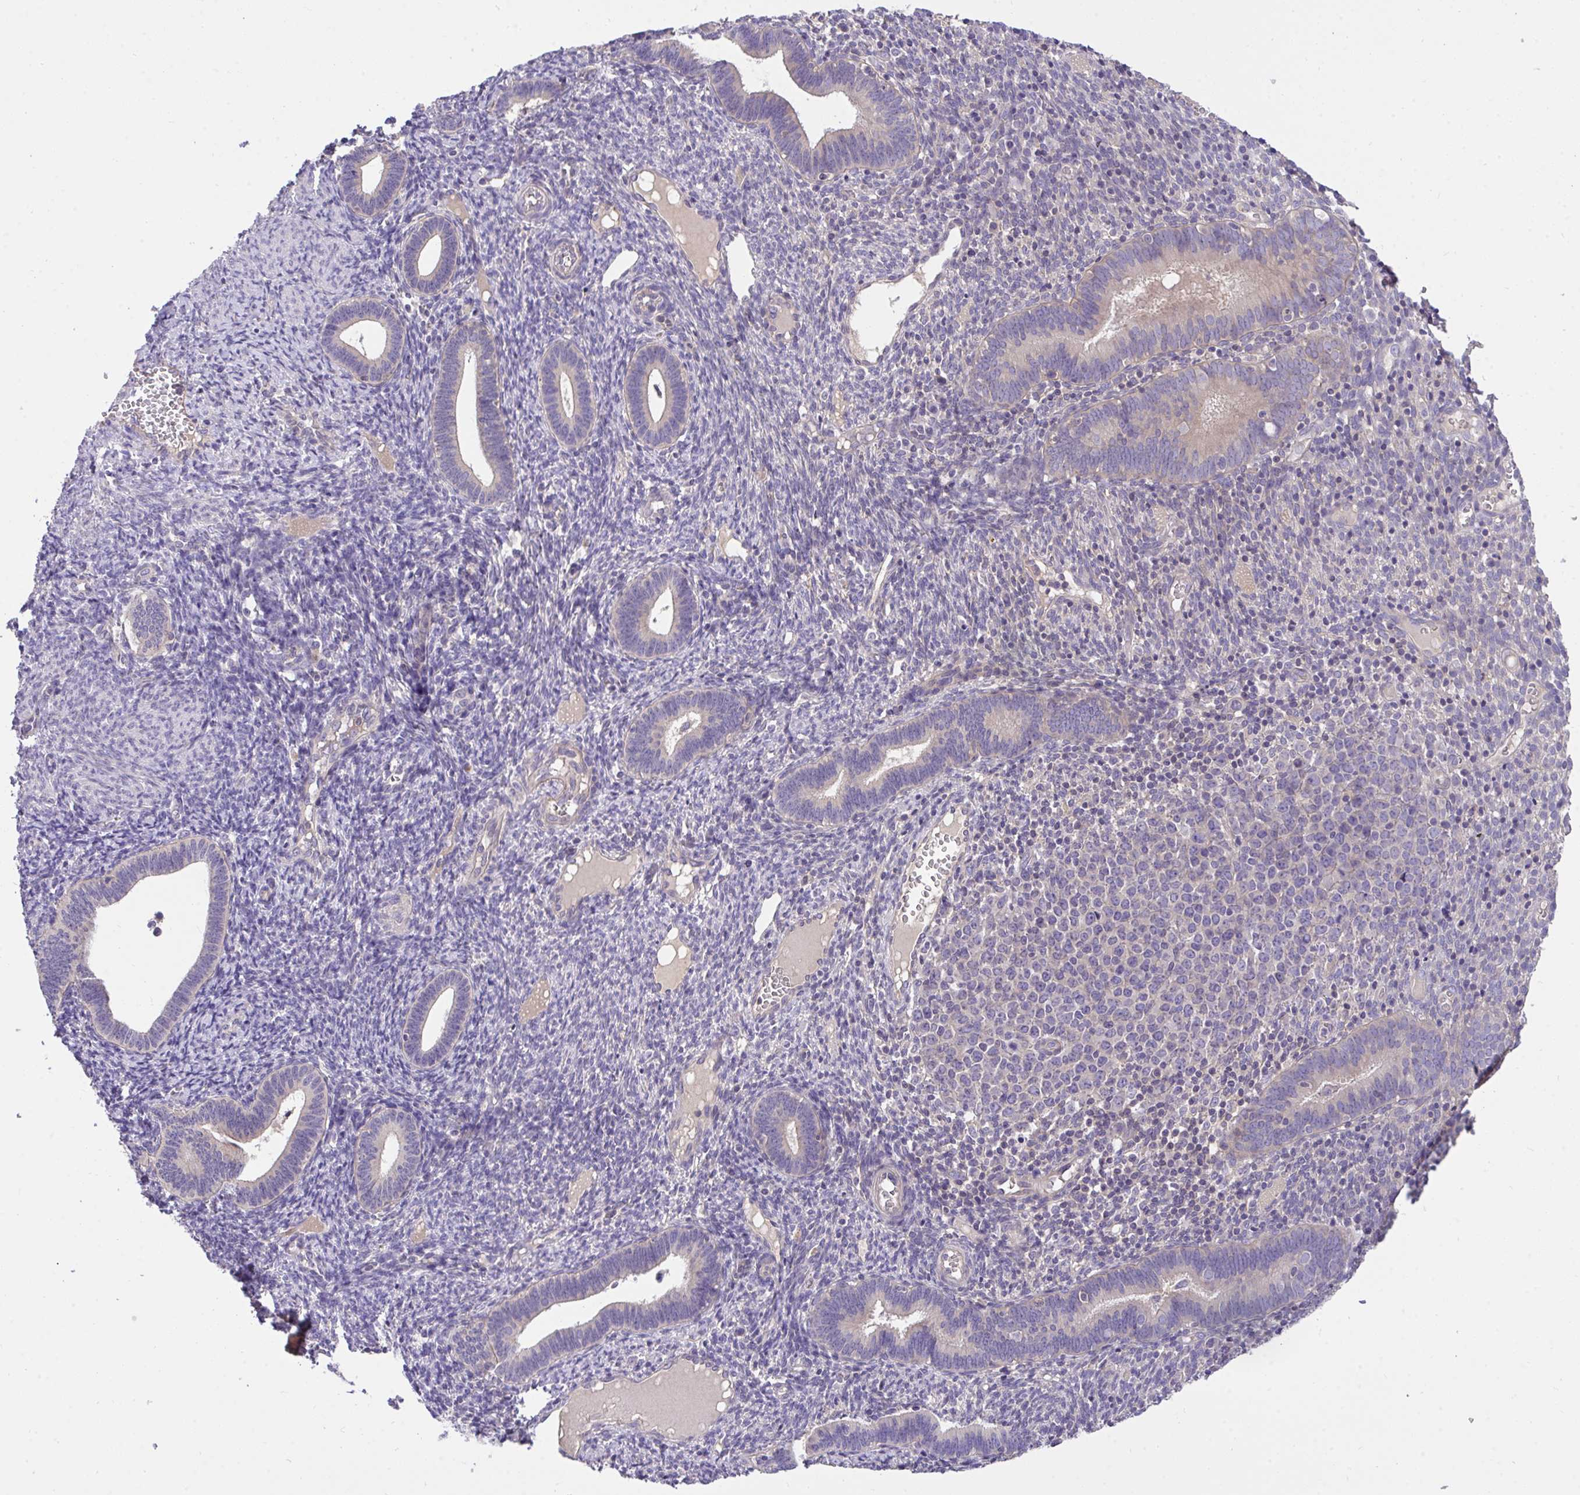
{"staining": {"intensity": "negative", "quantity": "none", "location": "none"}, "tissue": "endometrium", "cell_type": "Cells in endometrial stroma", "image_type": "normal", "snomed": [{"axis": "morphology", "description": "Normal tissue, NOS"}, {"axis": "topography", "description": "Endometrium"}], "caption": "This is a photomicrograph of IHC staining of benign endometrium, which shows no staining in cells in endometrial stroma.", "gene": "TLN2", "patient": {"sex": "female", "age": 41}}